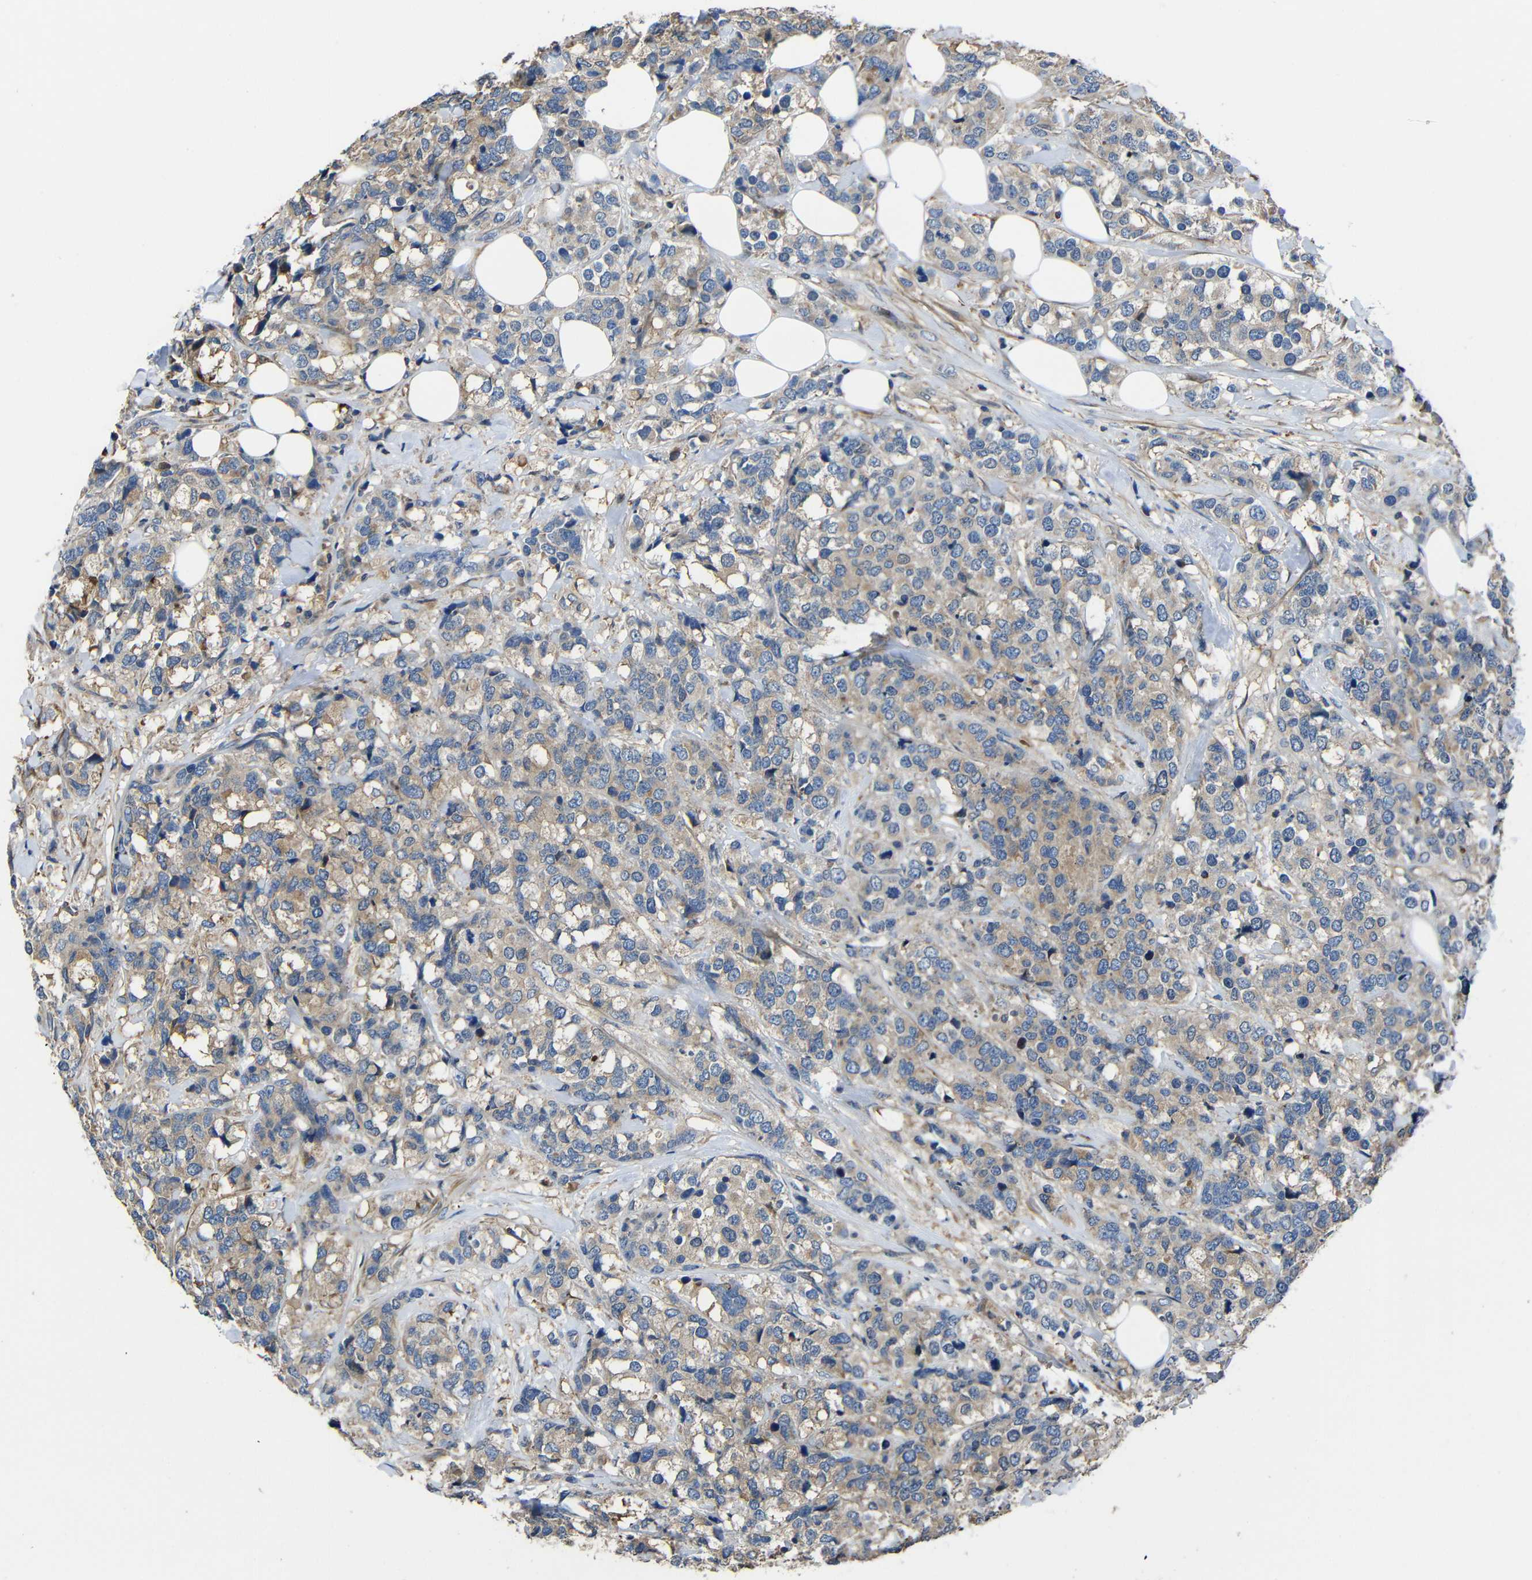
{"staining": {"intensity": "weak", "quantity": ">75%", "location": "cytoplasmic/membranous"}, "tissue": "breast cancer", "cell_type": "Tumor cells", "image_type": "cancer", "snomed": [{"axis": "morphology", "description": "Lobular carcinoma"}, {"axis": "topography", "description": "Breast"}], "caption": "Breast cancer (lobular carcinoma) was stained to show a protein in brown. There is low levels of weak cytoplasmic/membranous staining in about >75% of tumor cells.", "gene": "GDI1", "patient": {"sex": "female", "age": 59}}